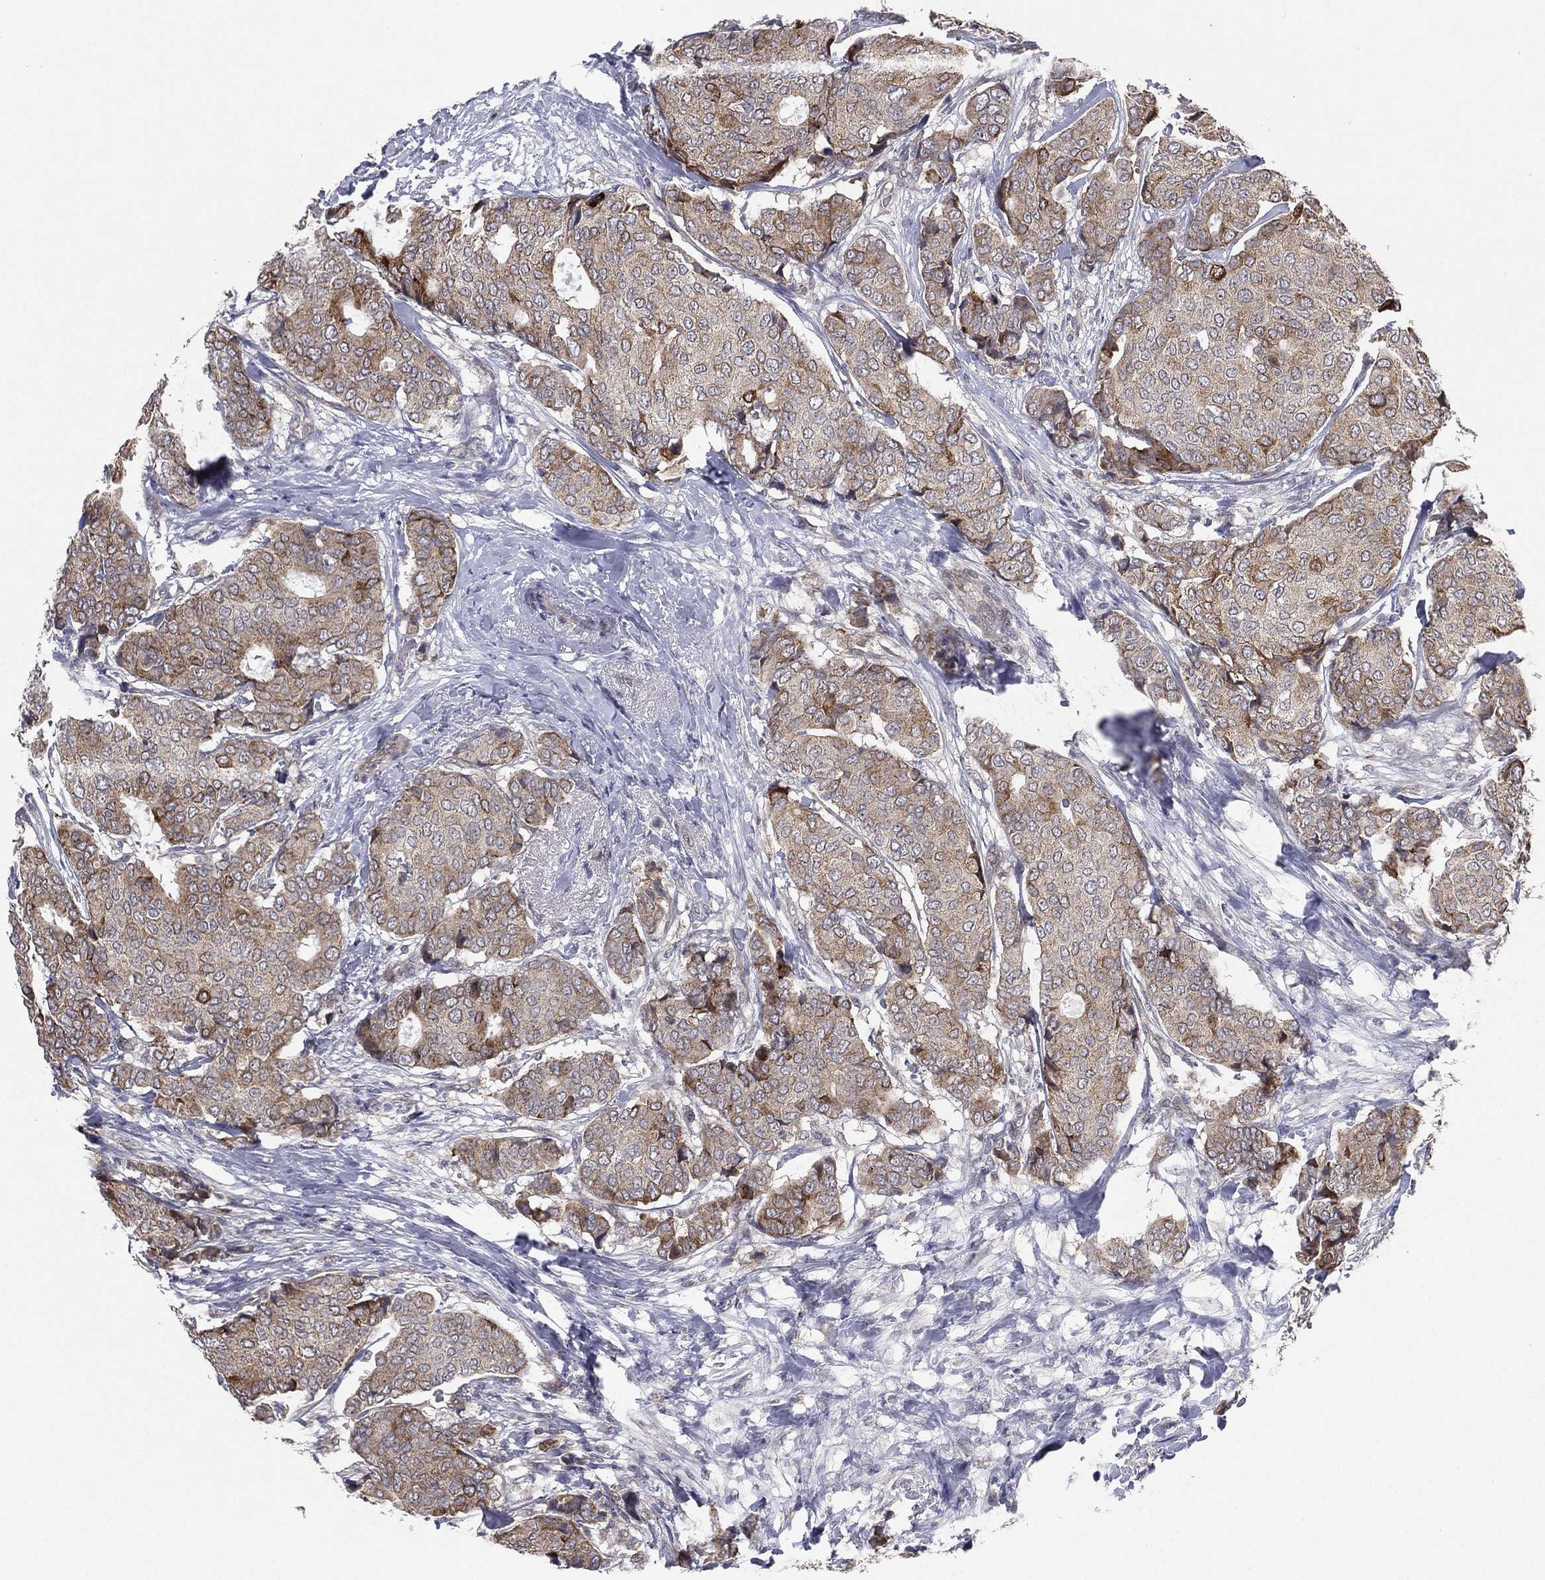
{"staining": {"intensity": "strong", "quantity": "<25%", "location": "cytoplasmic/membranous"}, "tissue": "breast cancer", "cell_type": "Tumor cells", "image_type": "cancer", "snomed": [{"axis": "morphology", "description": "Duct carcinoma"}, {"axis": "topography", "description": "Breast"}], "caption": "DAB (3,3'-diaminobenzidine) immunohistochemical staining of human infiltrating ductal carcinoma (breast) shows strong cytoplasmic/membranous protein staining in about <25% of tumor cells.", "gene": "KAT14", "patient": {"sex": "female", "age": 75}}